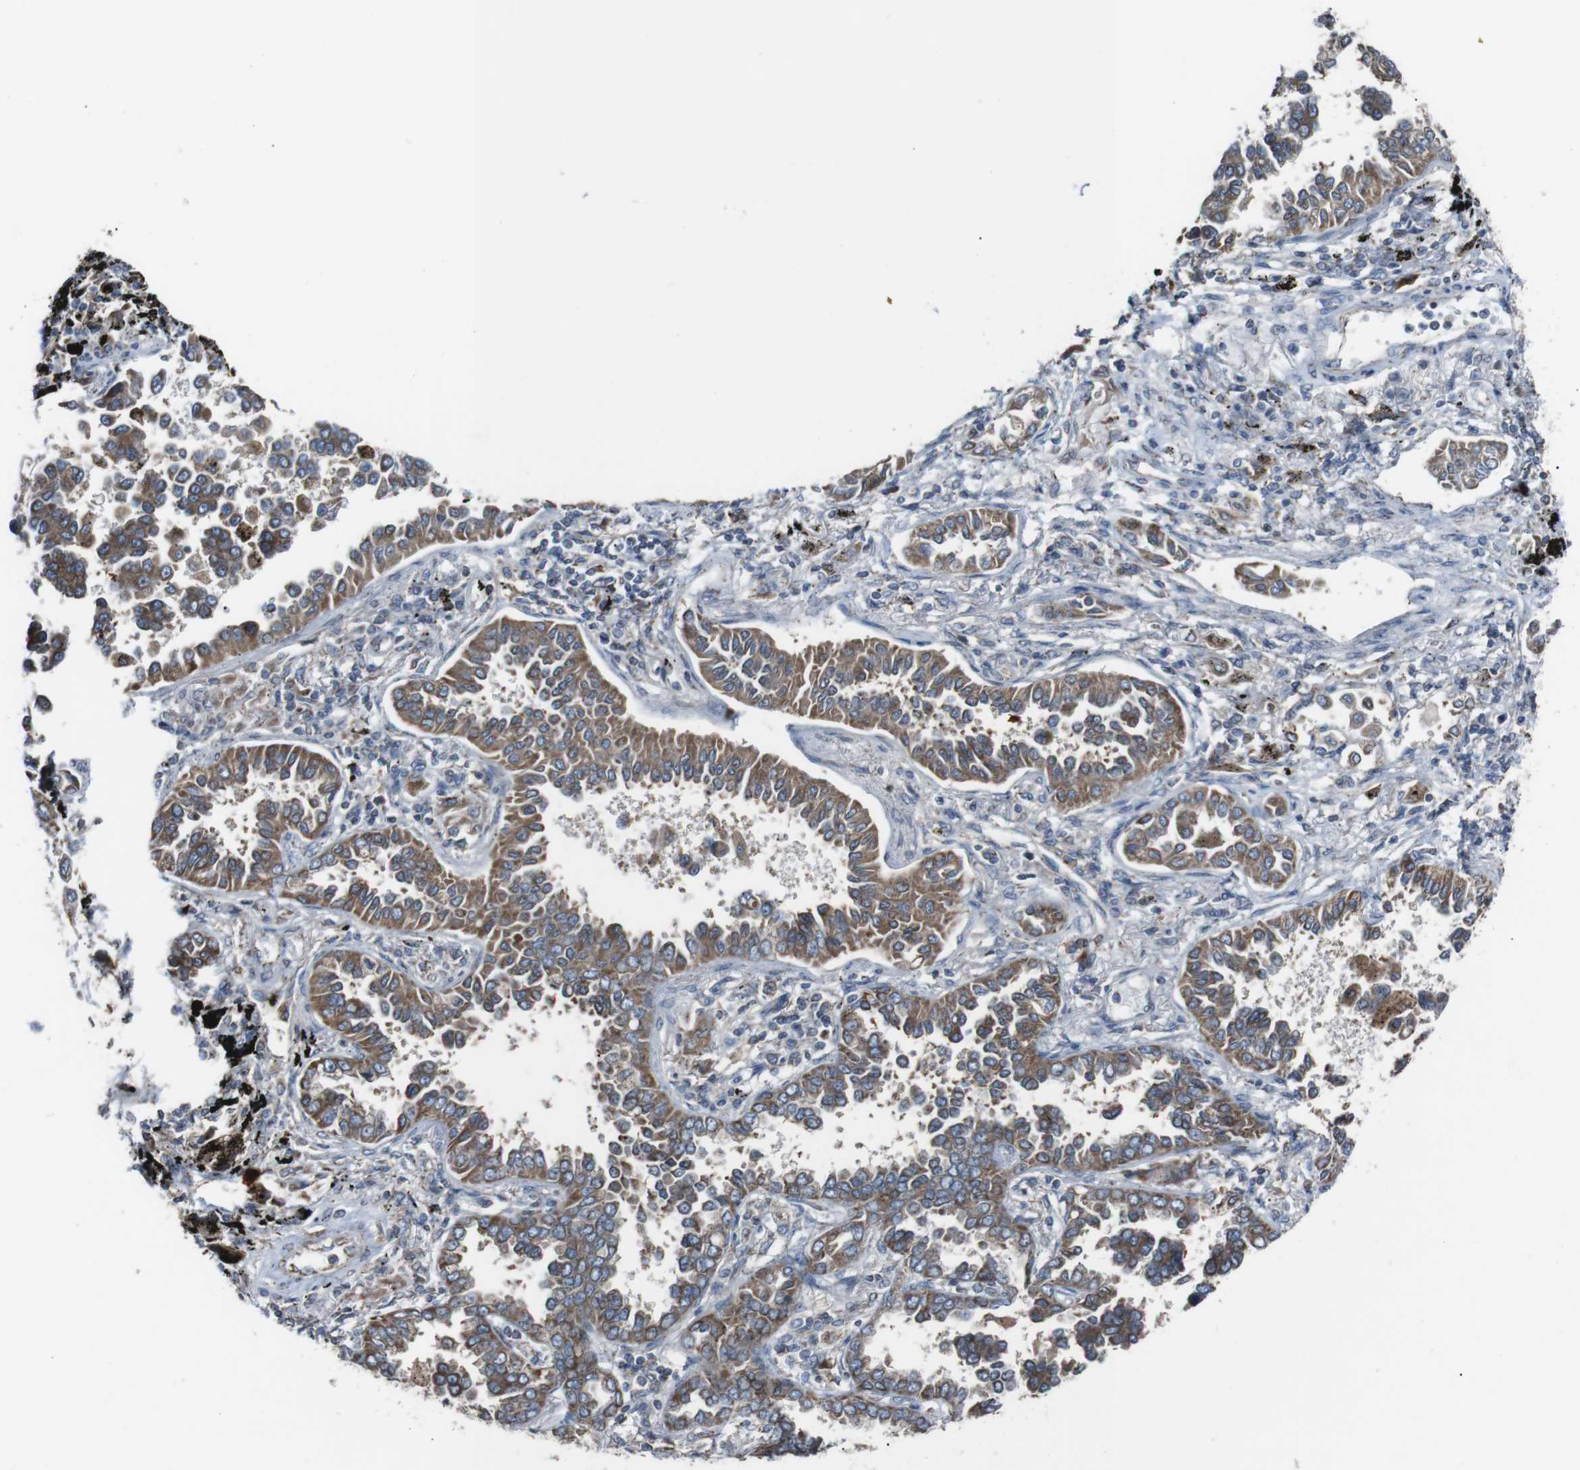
{"staining": {"intensity": "moderate", "quantity": ">75%", "location": "cytoplasmic/membranous"}, "tissue": "lung cancer", "cell_type": "Tumor cells", "image_type": "cancer", "snomed": [{"axis": "morphology", "description": "Normal tissue, NOS"}, {"axis": "morphology", "description": "Adenocarcinoma, NOS"}, {"axis": "topography", "description": "Lung"}], "caption": "Immunohistochemical staining of lung adenocarcinoma displays moderate cytoplasmic/membranous protein staining in about >75% of tumor cells.", "gene": "CISD2", "patient": {"sex": "male", "age": 59}}